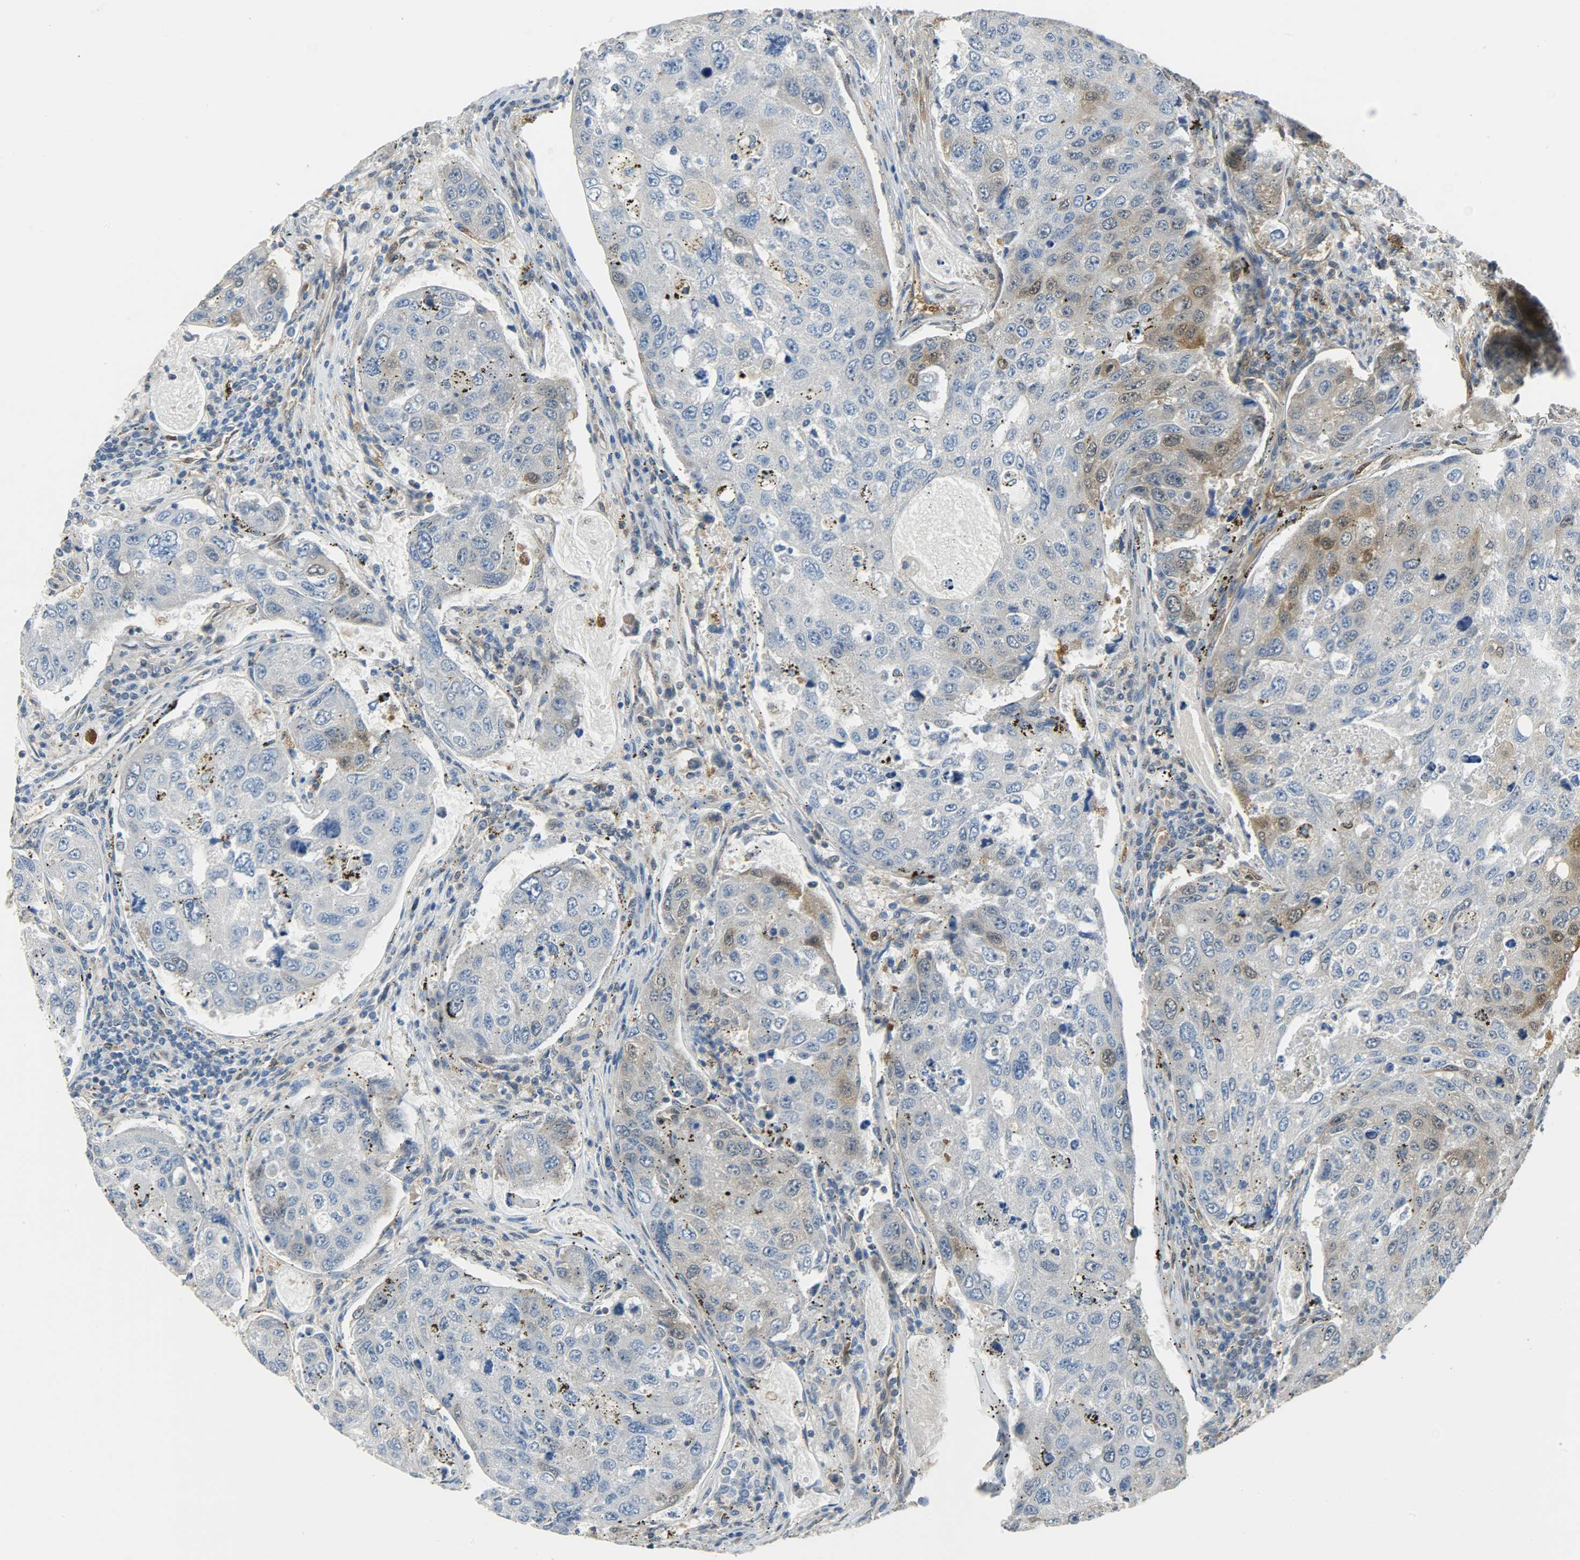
{"staining": {"intensity": "strong", "quantity": "<25%", "location": "cytoplasmic/membranous,nuclear"}, "tissue": "urothelial cancer", "cell_type": "Tumor cells", "image_type": "cancer", "snomed": [{"axis": "morphology", "description": "Urothelial carcinoma, High grade"}, {"axis": "topography", "description": "Lymph node"}, {"axis": "topography", "description": "Urinary bladder"}], "caption": "Immunohistochemical staining of human urothelial cancer exhibits strong cytoplasmic/membranous and nuclear protein positivity in about <25% of tumor cells.", "gene": "EIF4EBP1", "patient": {"sex": "male", "age": 51}}